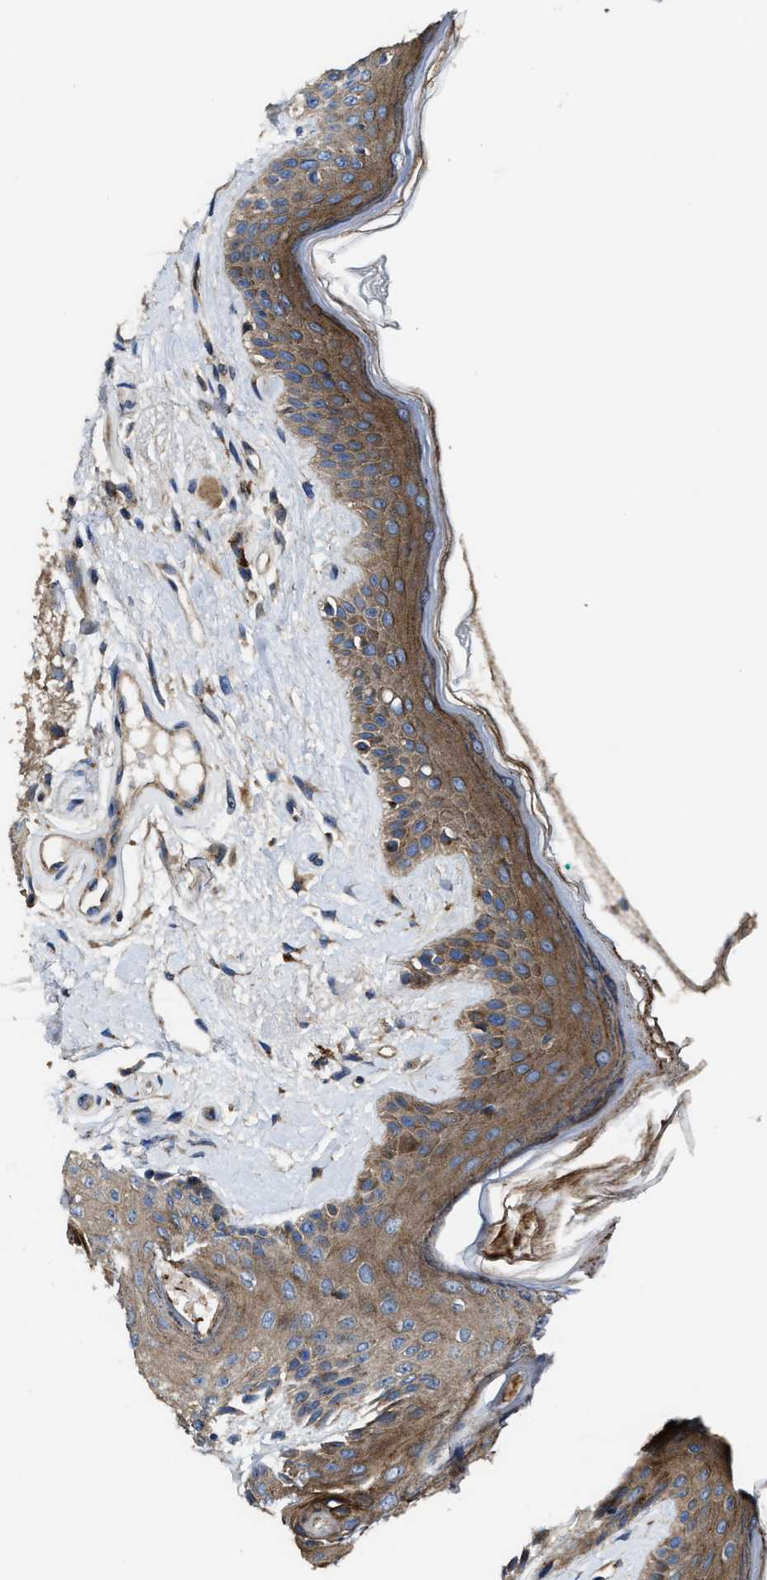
{"staining": {"intensity": "strong", "quantity": ">75%", "location": "cytoplasmic/membranous"}, "tissue": "oral mucosa", "cell_type": "Squamous epithelial cells", "image_type": "normal", "snomed": [{"axis": "morphology", "description": "Normal tissue, NOS"}, {"axis": "topography", "description": "Skin"}, {"axis": "topography", "description": "Oral tissue"}], "caption": "Oral mucosa stained for a protein reveals strong cytoplasmic/membranous positivity in squamous epithelial cells.", "gene": "PTAR1", "patient": {"sex": "male", "age": 84}}